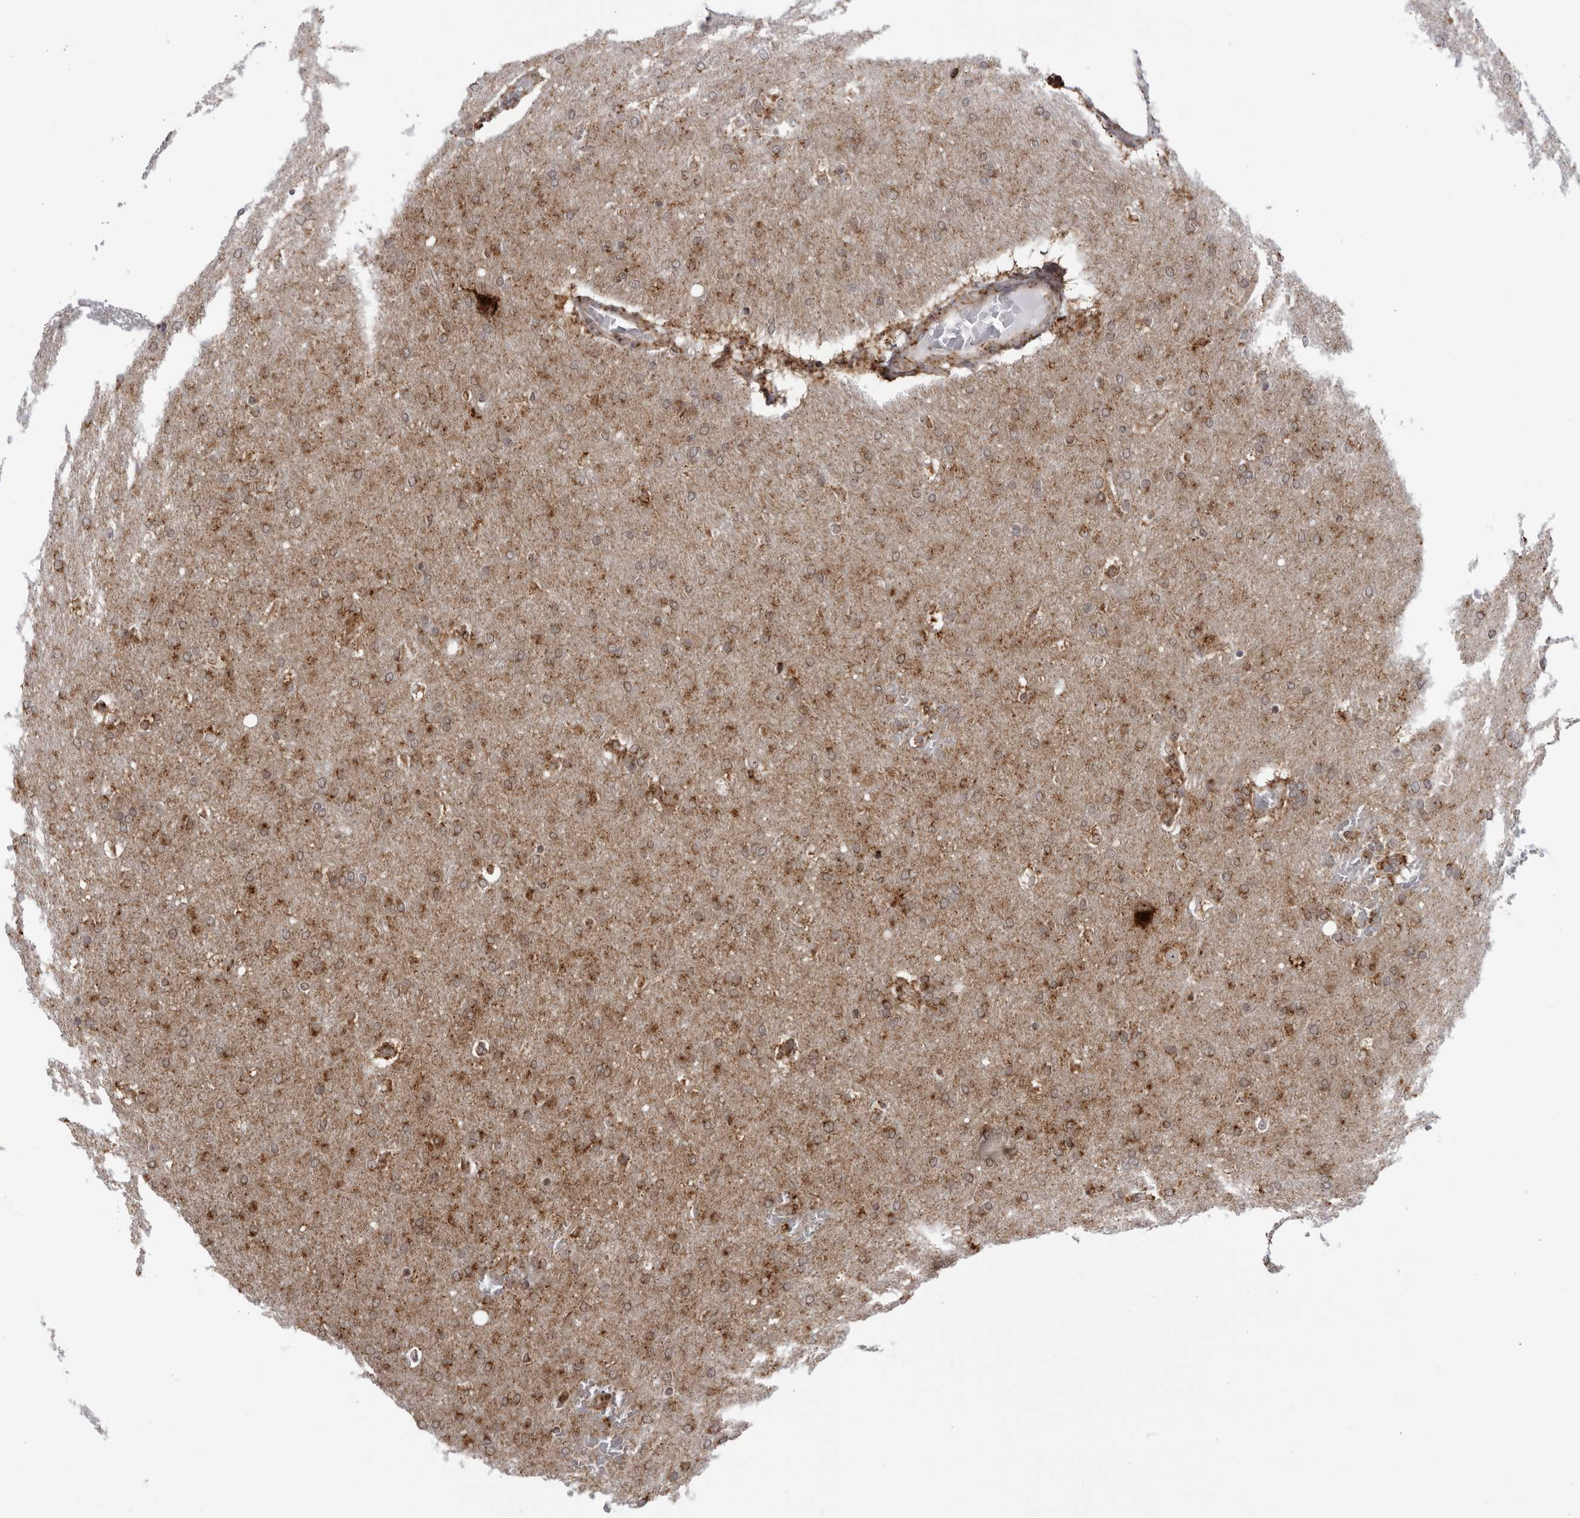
{"staining": {"intensity": "moderate", "quantity": ">75%", "location": "cytoplasmic/membranous"}, "tissue": "glioma", "cell_type": "Tumor cells", "image_type": "cancer", "snomed": [{"axis": "morphology", "description": "Glioma, malignant, Low grade"}, {"axis": "topography", "description": "Brain"}], "caption": "Immunohistochemistry (DAB (3,3'-diaminobenzidine)) staining of human malignant low-grade glioma demonstrates moderate cytoplasmic/membranous protein positivity in approximately >75% of tumor cells.", "gene": "RBM34", "patient": {"sex": "female", "age": 37}}